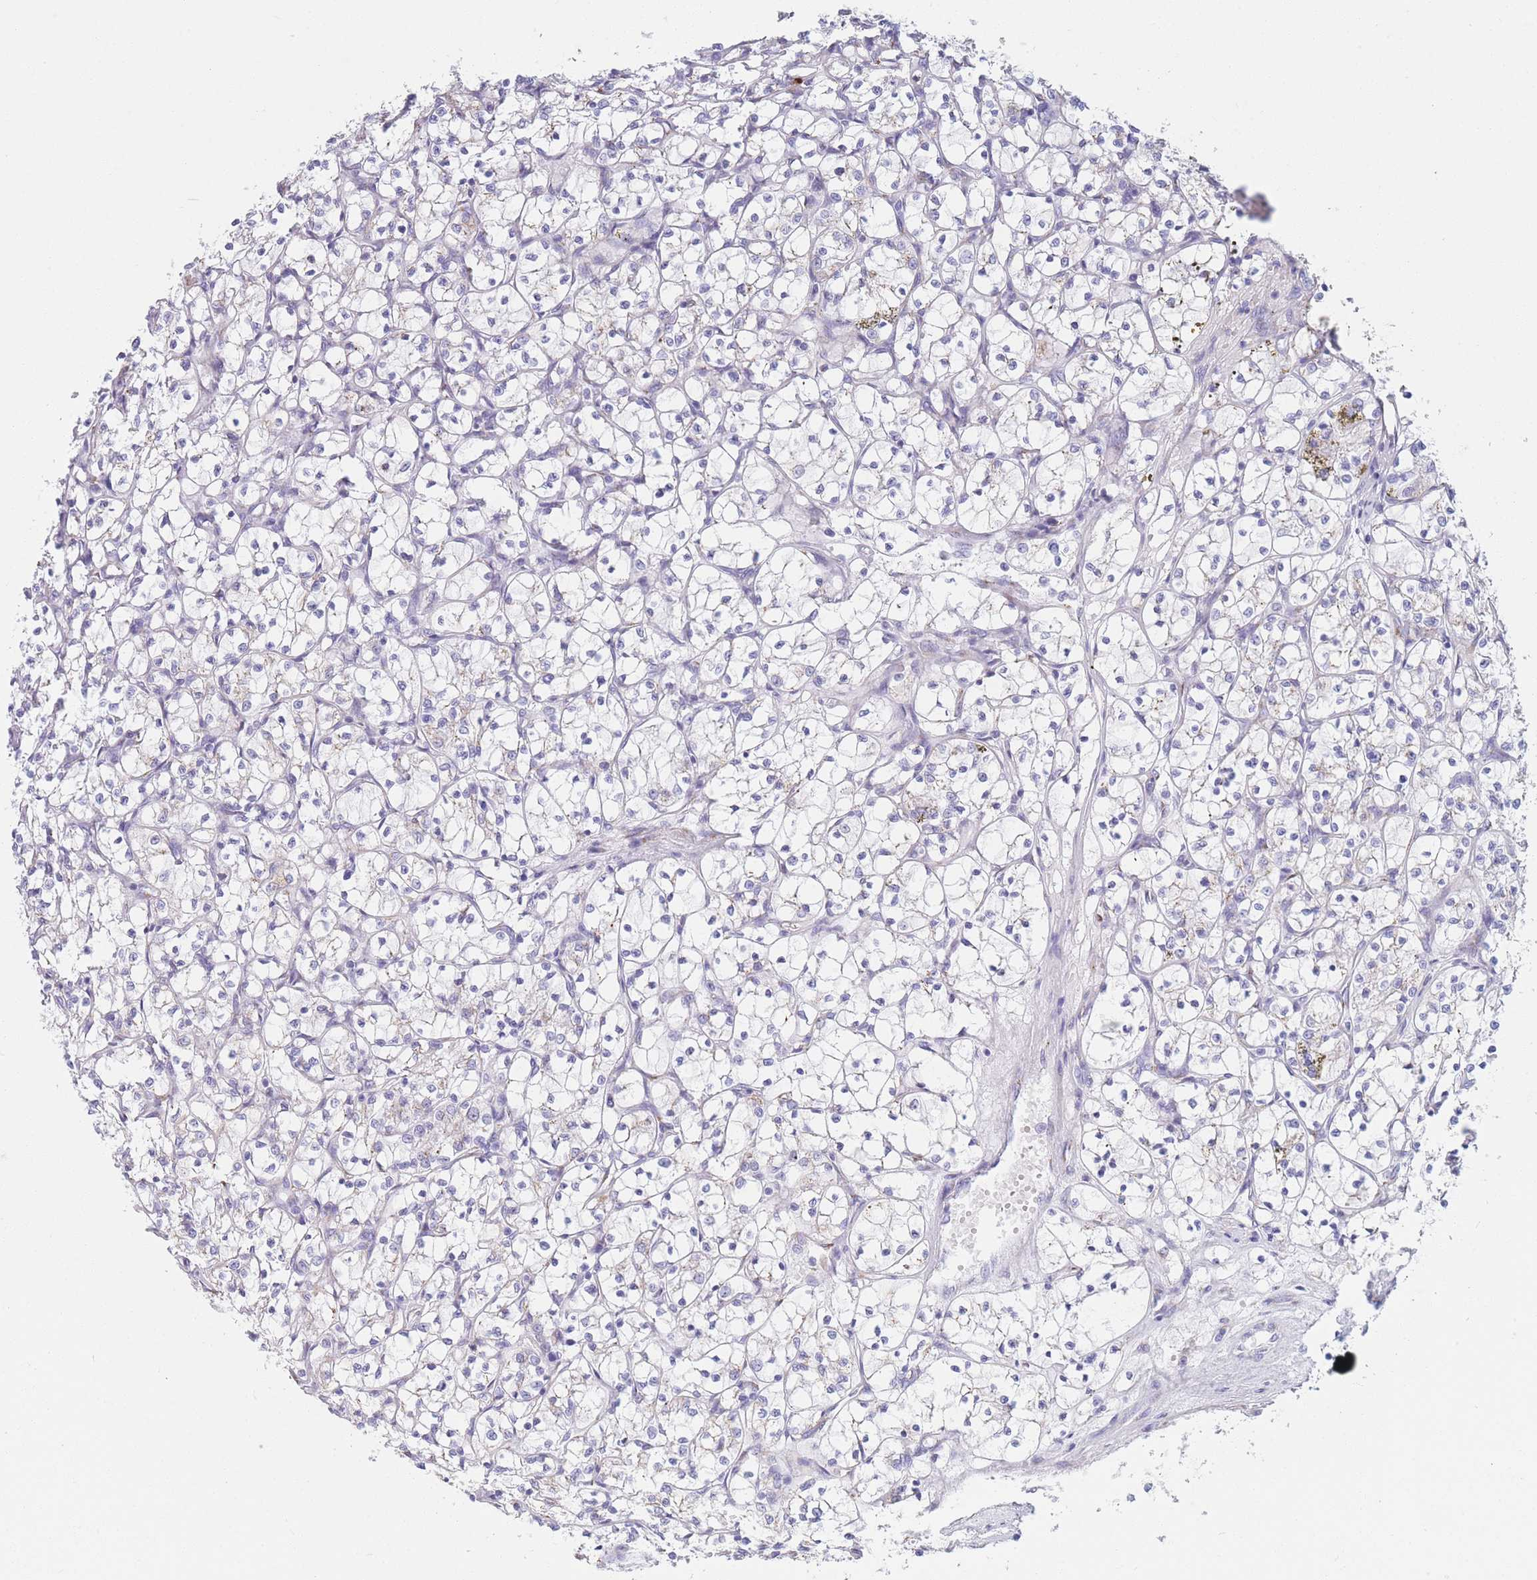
{"staining": {"intensity": "weak", "quantity": "<25%", "location": "cytoplasmic/membranous"}, "tissue": "renal cancer", "cell_type": "Tumor cells", "image_type": "cancer", "snomed": [{"axis": "morphology", "description": "Adenocarcinoma, NOS"}, {"axis": "topography", "description": "Kidney"}], "caption": "Histopathology image shows no significant protein staining in tumor cells of renal cancer. (DAB (3,3'-diaminobenzidine) IHC visualized using brightfield microscopy, high magnification).", "gene": "MRPL30", "patient": {"sex": "female", "age": 69}}